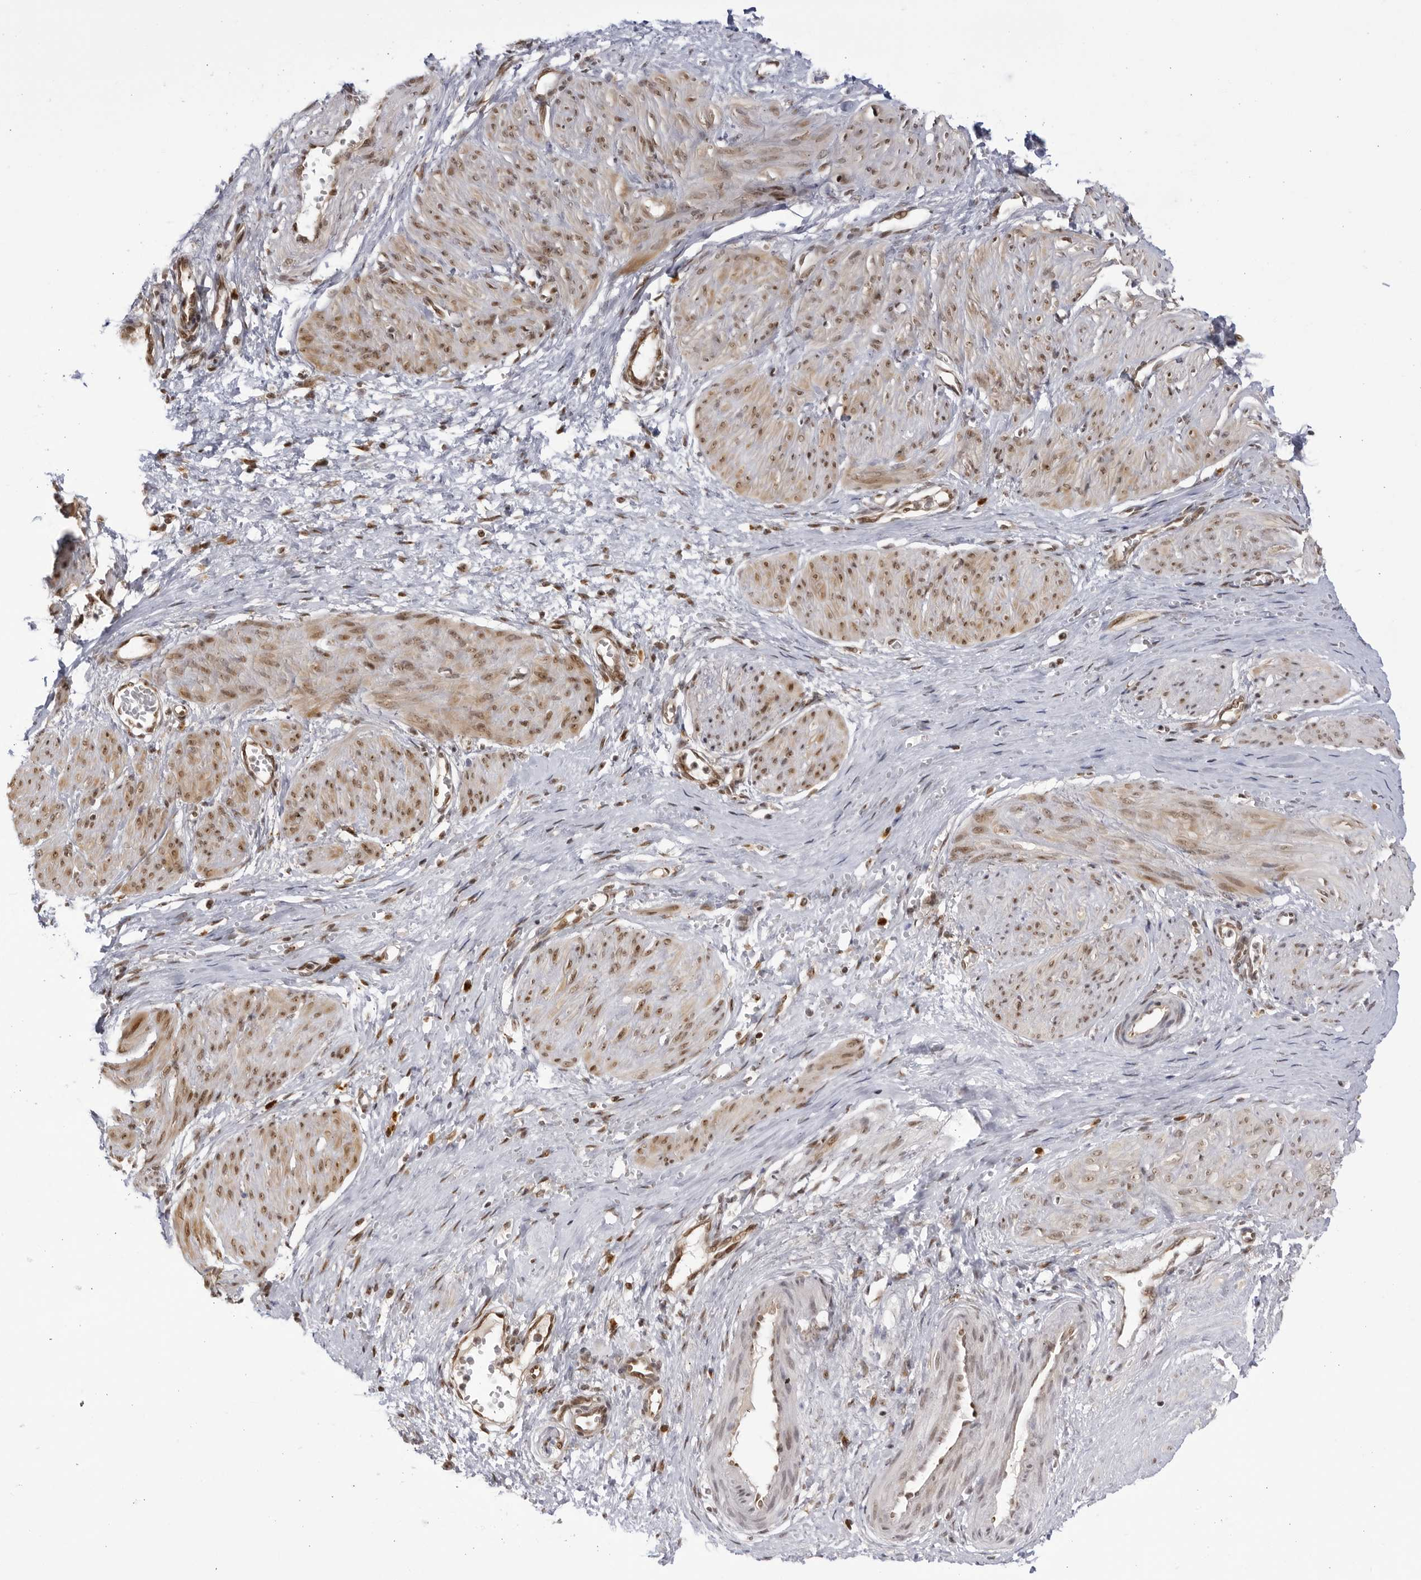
{"staining": {"intensity": "weak", "quantity": ">75%", "location": "cytoplasmic/membranous,nuclear"}, "tissue": "smooth muscle", "cell_type": "Smooth muscle cells", "image_type": "normal", "snomed": [{"axis": "morphology", "description": "Normal tissue, NOS"}, {"axis": "topography", "description": "Endometrium"}], "caption": "Weak cytoplasmic/membranous,nuclear positivity for a protein is appreciated in about >75% of smooth muscle cells of unremarkable smooth muscle using immunohistochemistry (IHC).", "gene": "RASGEF1C", "patient": {"sex": "female", "age": 33}}